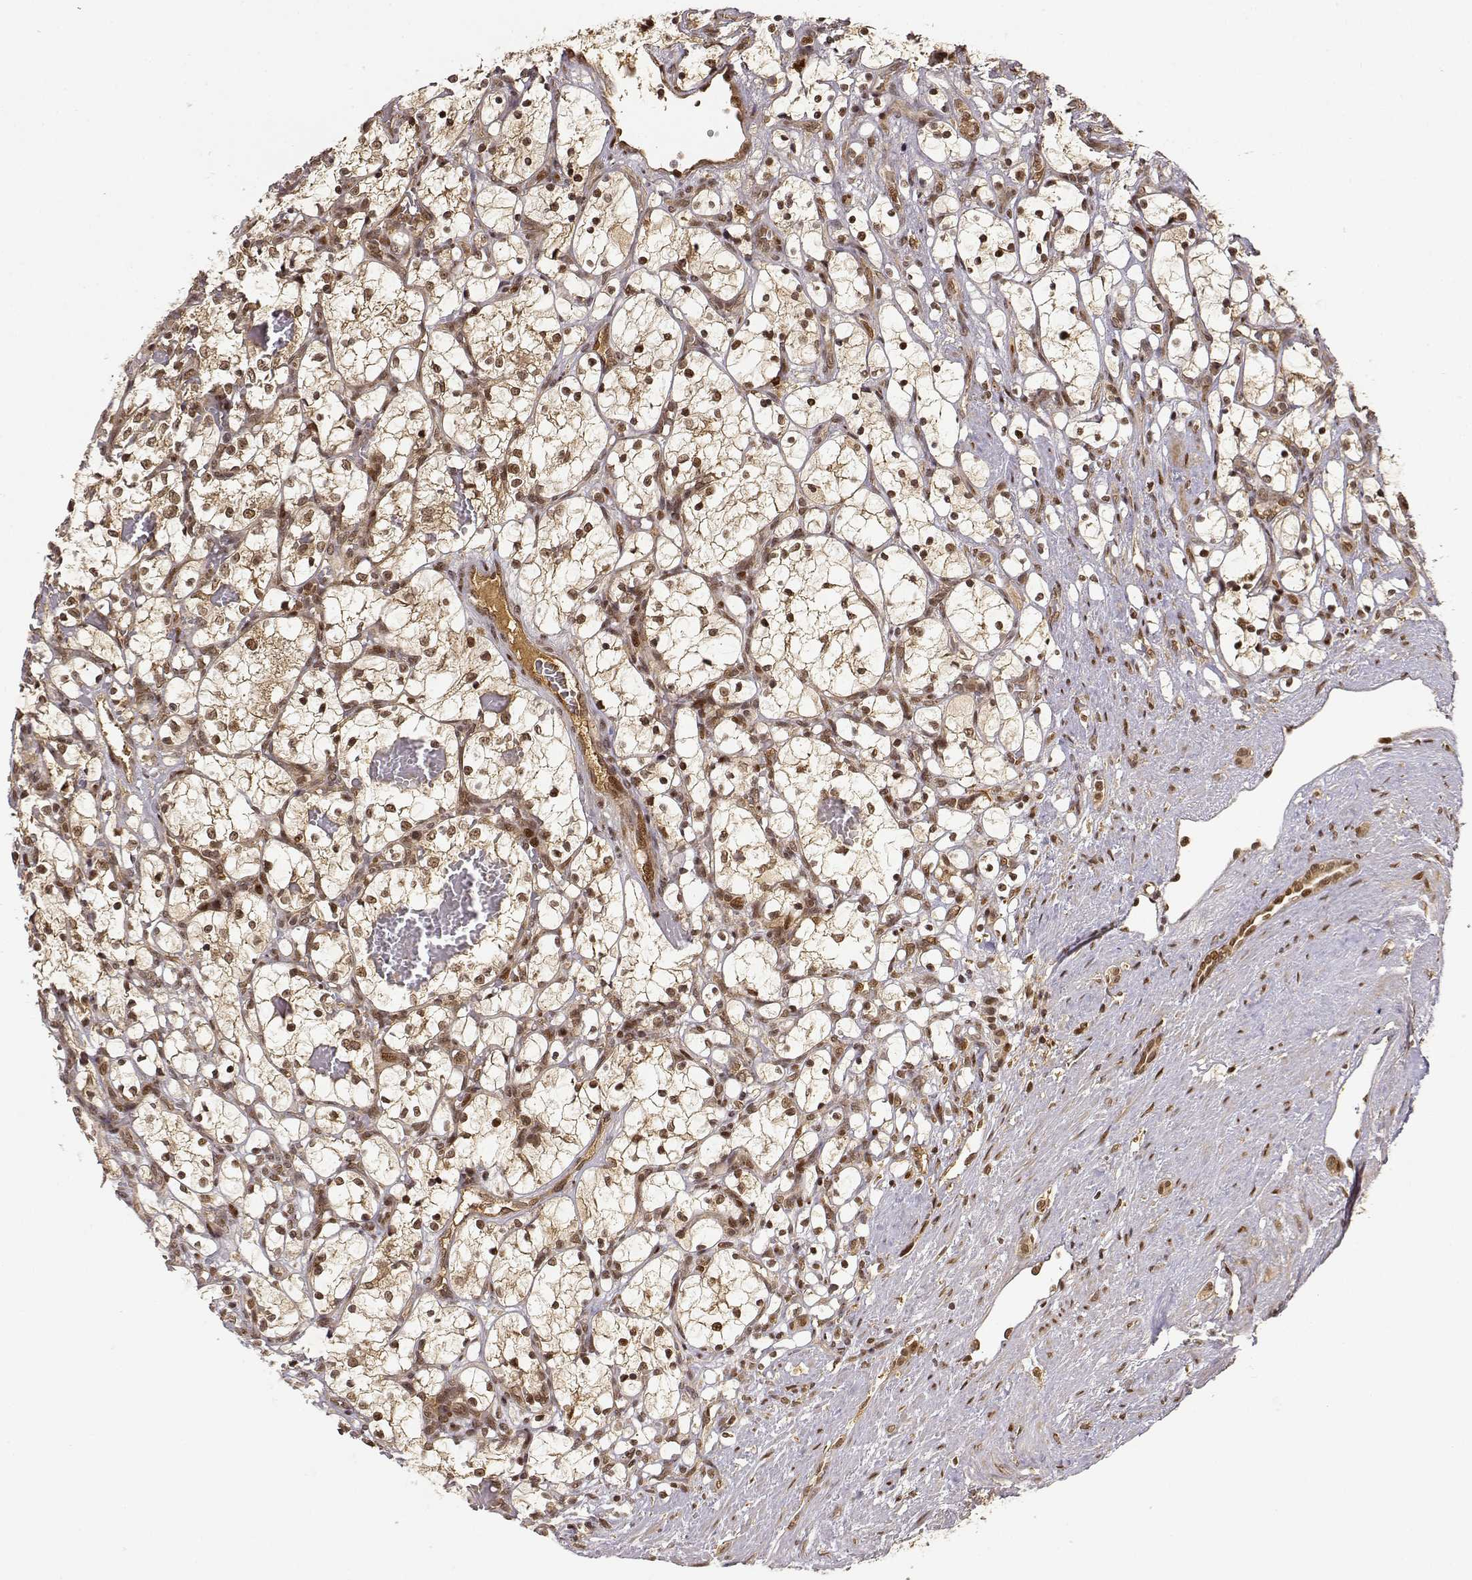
{"staining": {"intensity": "moderate", "quantity": ">75%", "location": "cytoplasmic/membranous,nuclear"}, "tissue": "renal cancer", "cell_type": "Tumor cells", "image_type": "cancer", "snomed": [{"axis": "morphology", "description": "Adenocarcinoma, NOS"}, {"axis": "topography", "description": "Kidney"}], "caption": "Renal cancer stained with DAB immunohistochemistry exhibits medium levels of moderate cytoplasmic/membranous and nuclear expression in about >75% of tumor cells.", "gene": "MAEA", "patient": {"sex": "female", "age": 69}}